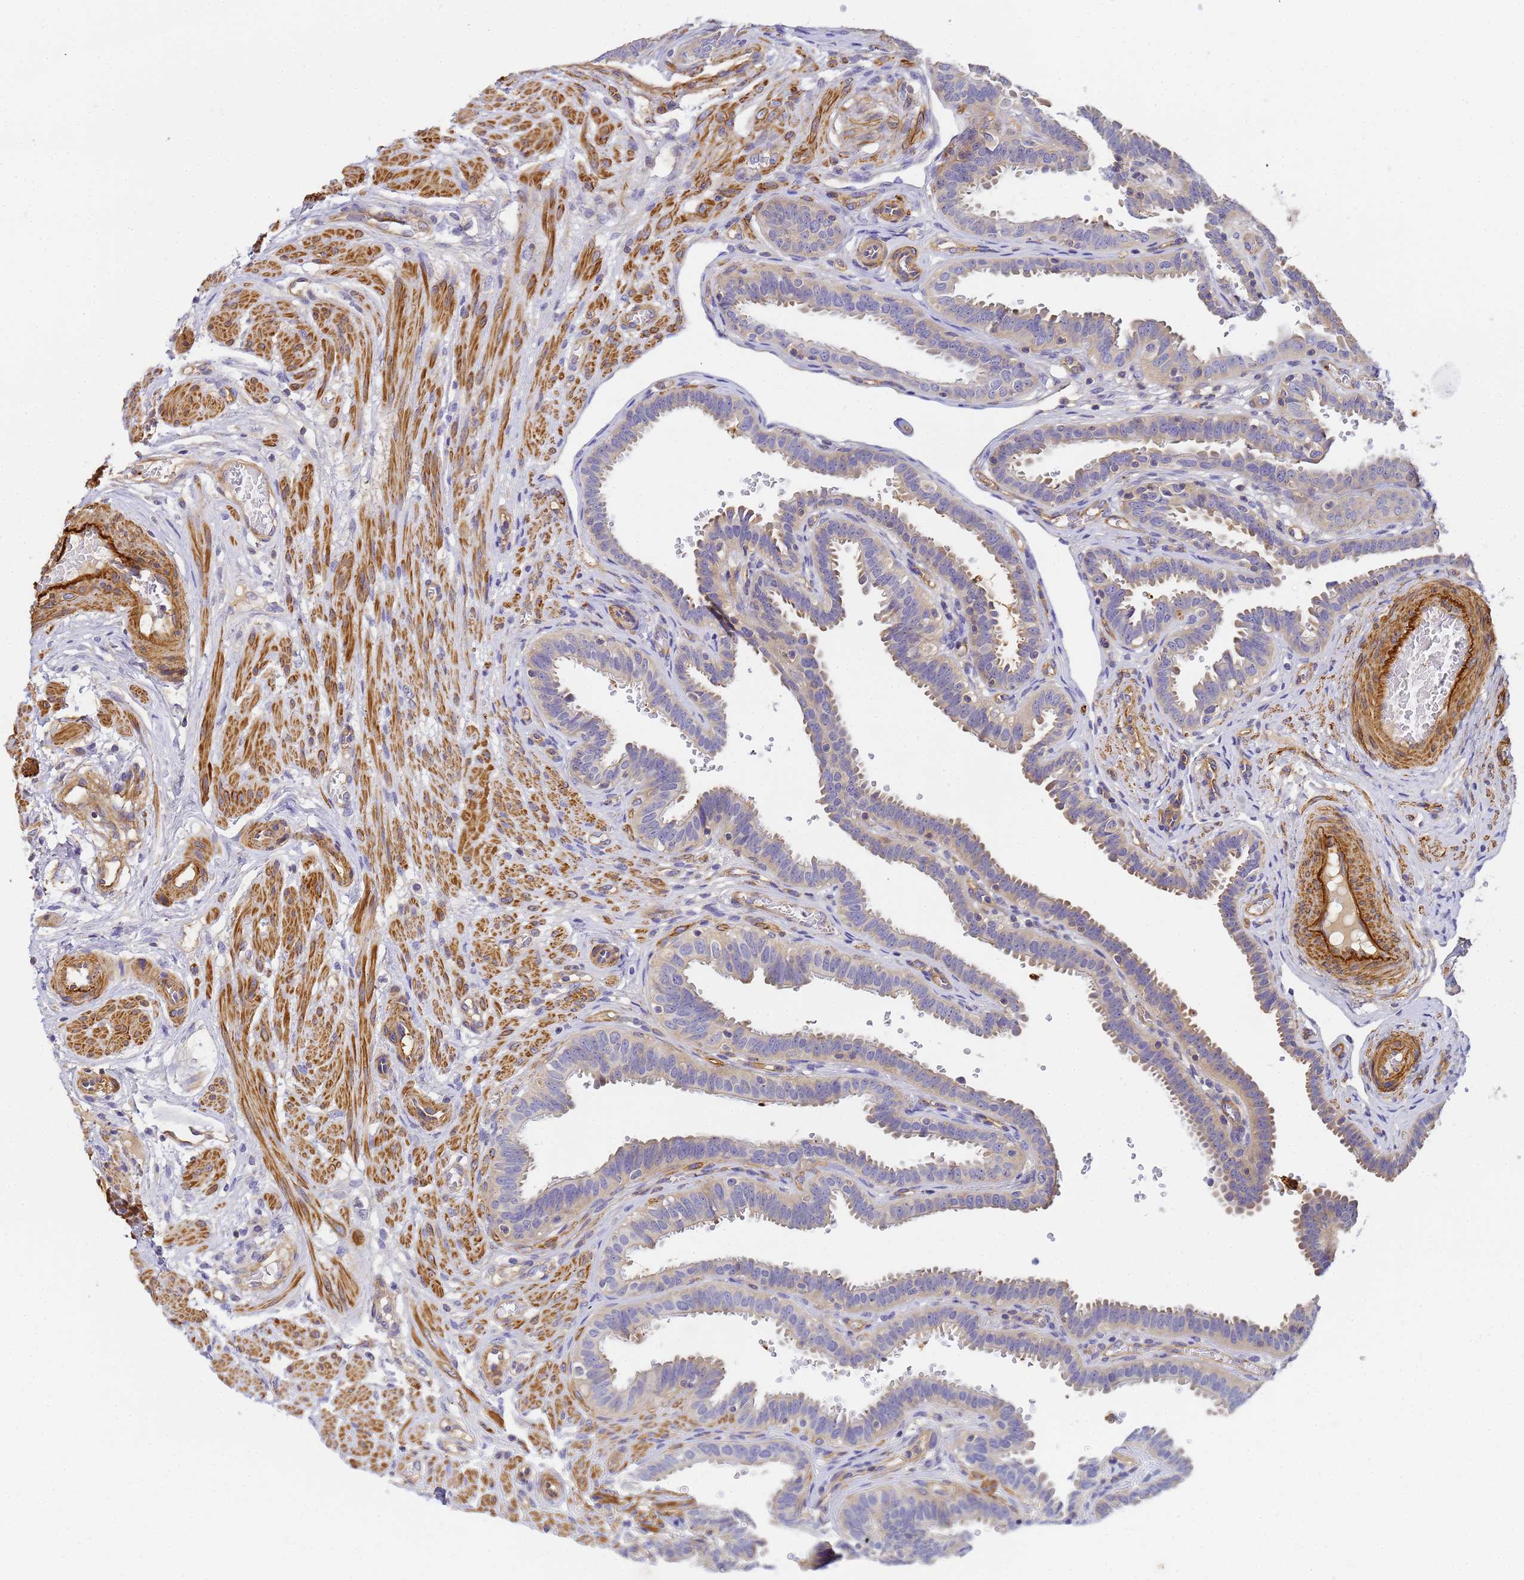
{"staining": {"intensity": "weak", "quantity": "<25%", "location": "cytoplasmic/membranous"}, "tissue": "fallopian tube", "cell_type": "Glandular cells", "image_type": "normal", "snomed": [{"axis": "morphology", "description": "Normal tissue, NOS"}, {"axis": "topography", "description": "Fallopian tube"}], "caption": "IHC of benign fallopian tube reveals no staining in glandular cells.", "gene": "MYL10", "patient": {"sex": "female", "age": 37}}